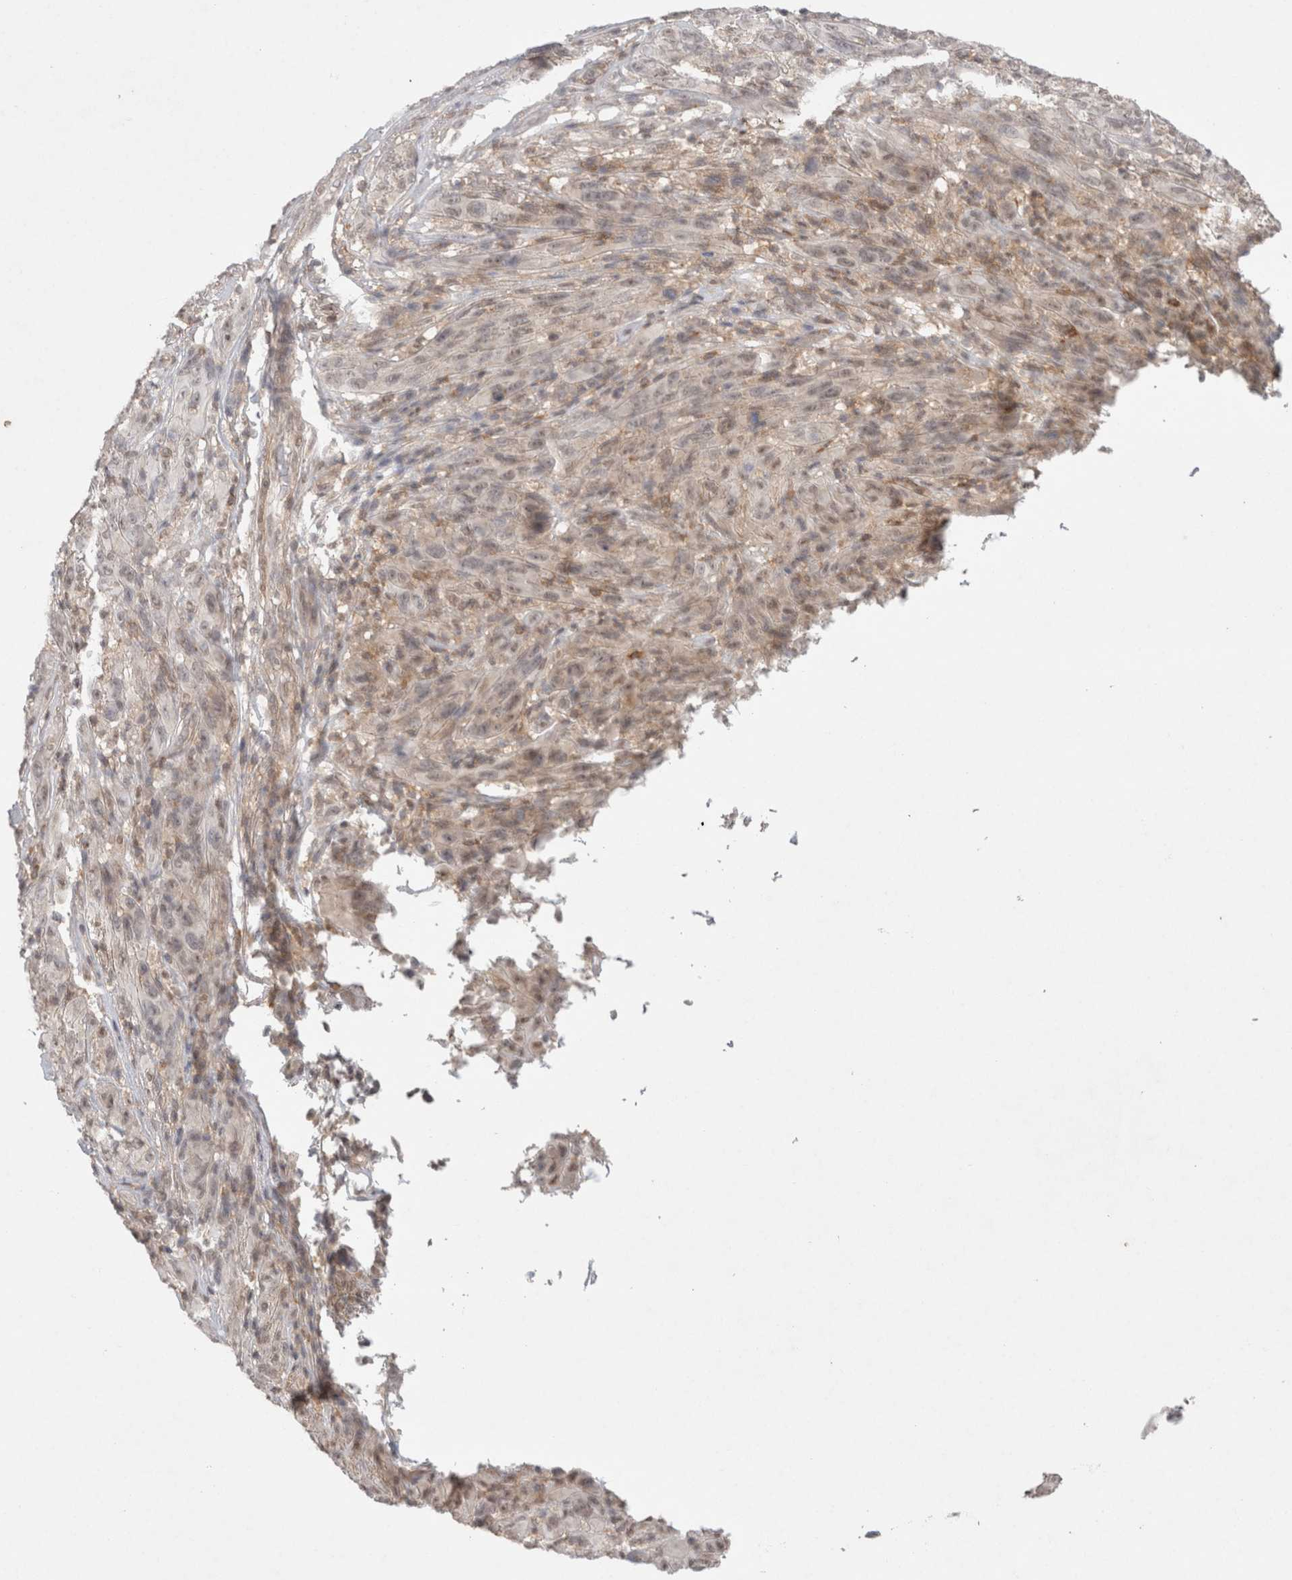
{"staining": {"intensity": "negative", "quantity": "none", "location": "none"}, "tissue": "melanoma", "cell_type": "Tumor cells", "image_type": "cancer", "snomed": [{"axis": "morphology", "description": "Malignant melanoma, NOS"}, {"axis": "topography", "description": "Skin of head"}], "caption": "Immunohistochemistry (IHC) of malignant melanoma demonstrates no positivity in tumor cells.", "gene": "FBXO42", "patient": {"sex": "male", "age": 96}}